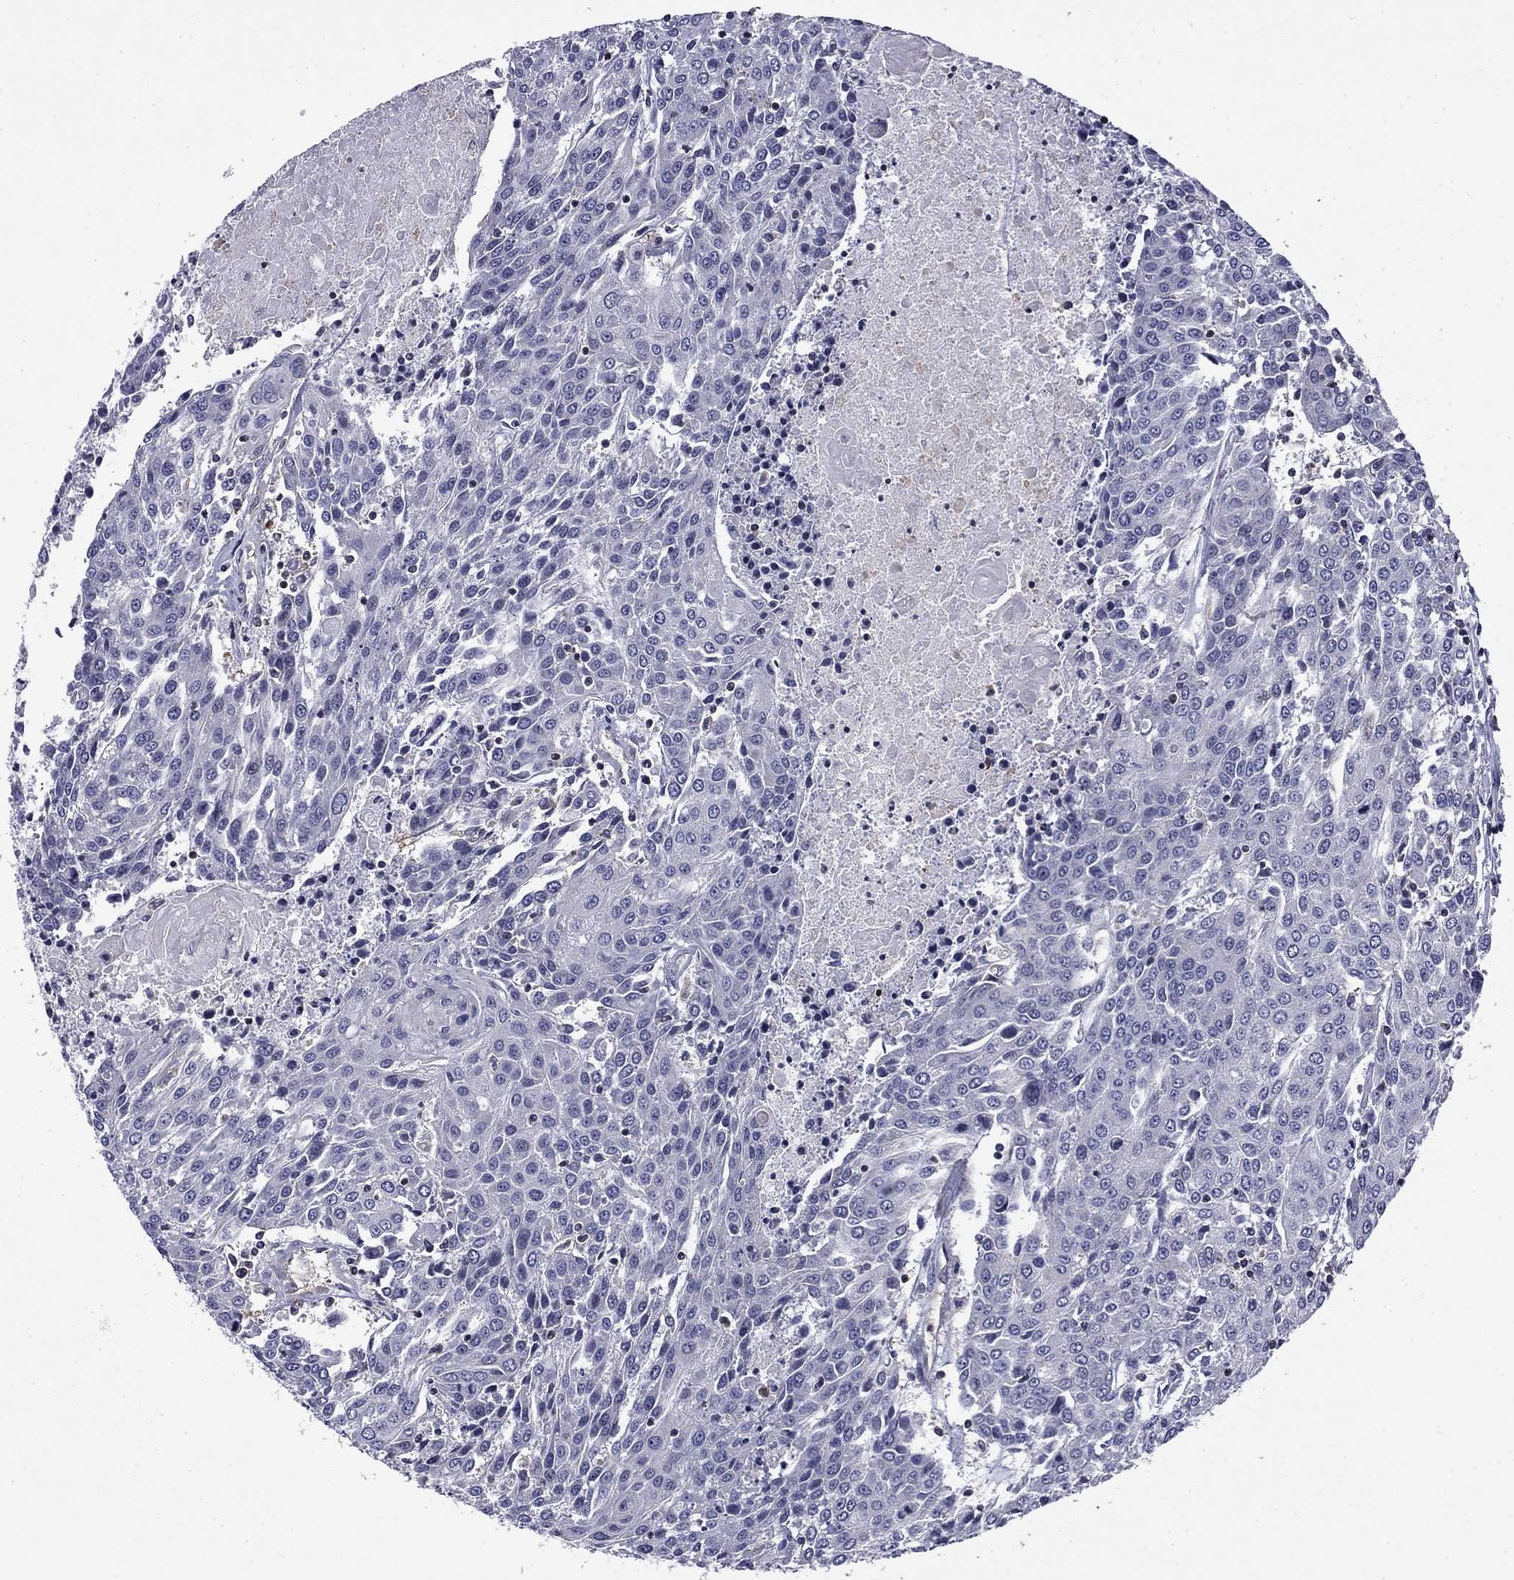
{"staining": {"intensity": "negative", "quantity": "none", "location": "none"}, "tissue": "urothelial cancer", "cell_type": "Tumor cells", "image_type": "cancer", "snomed": [{"axis": "morphology", "description": "Urothelial carcinoma, High grade"}, {"axis": "topography", "description": "Urinary bladder"}], "caption": "DAB immunohistochemical staining of human high-grade urothelial carcinoma demonstrates no significant positivity in tumor cells.", "gene": "ARHGAP45", "patient": {"sex": "female", "age": 85}}